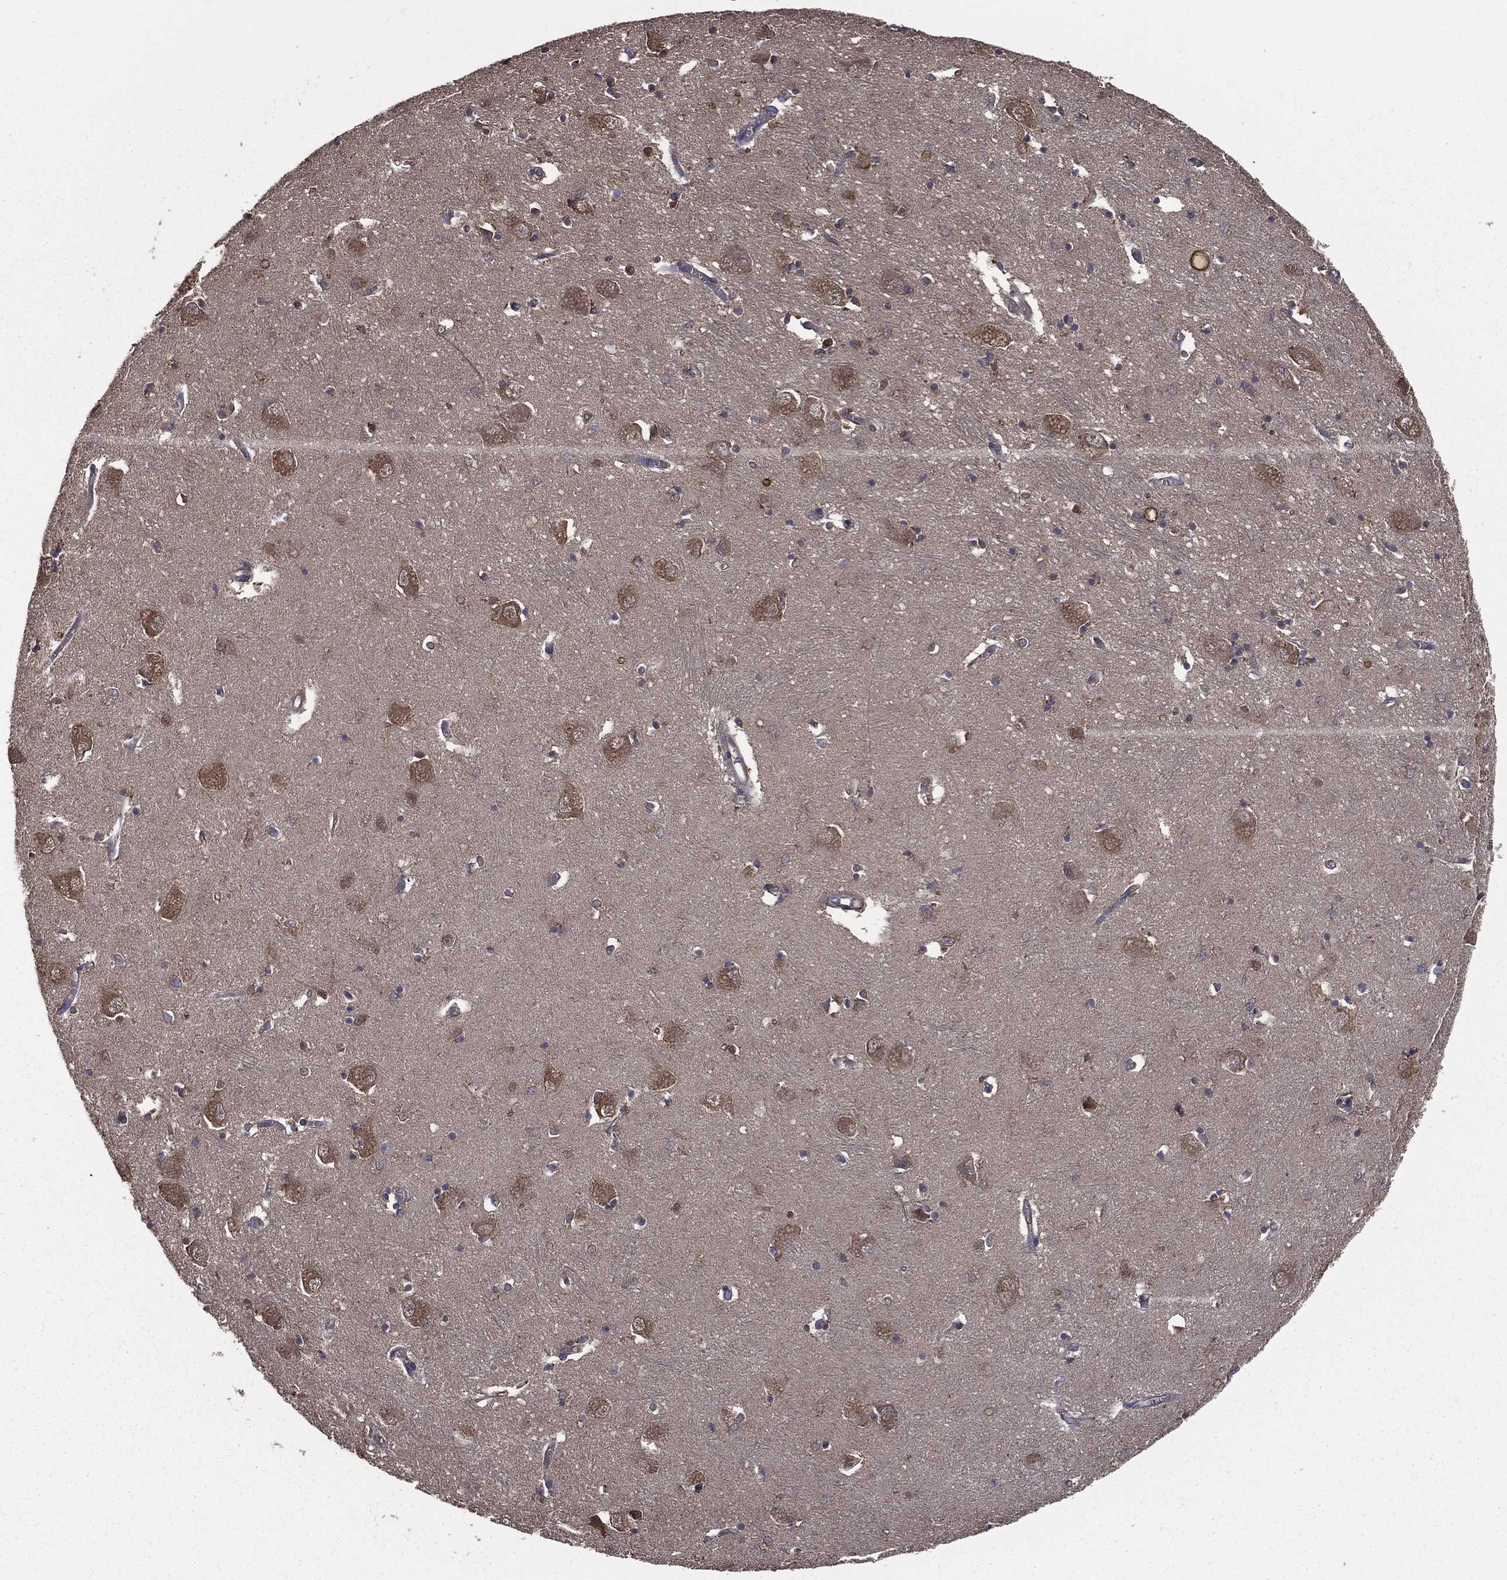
{"staining": {"intensity": "negative", "quantity": "none", "location": "none"}, "tissue": "caudate", "cell_type": "Glial cells", "image_type": "normal", "snomed": [{"axis": "morphology", "description": "Normal tissue, NOS"}, {"axis": "topography", "description": "Lateral ventricle wall"}], "caption": "Protein analysis of normal caudate displays no significant expression in glial cells.", "gene": "SARS1", "patient": {"sex": "male", "age": 54}}